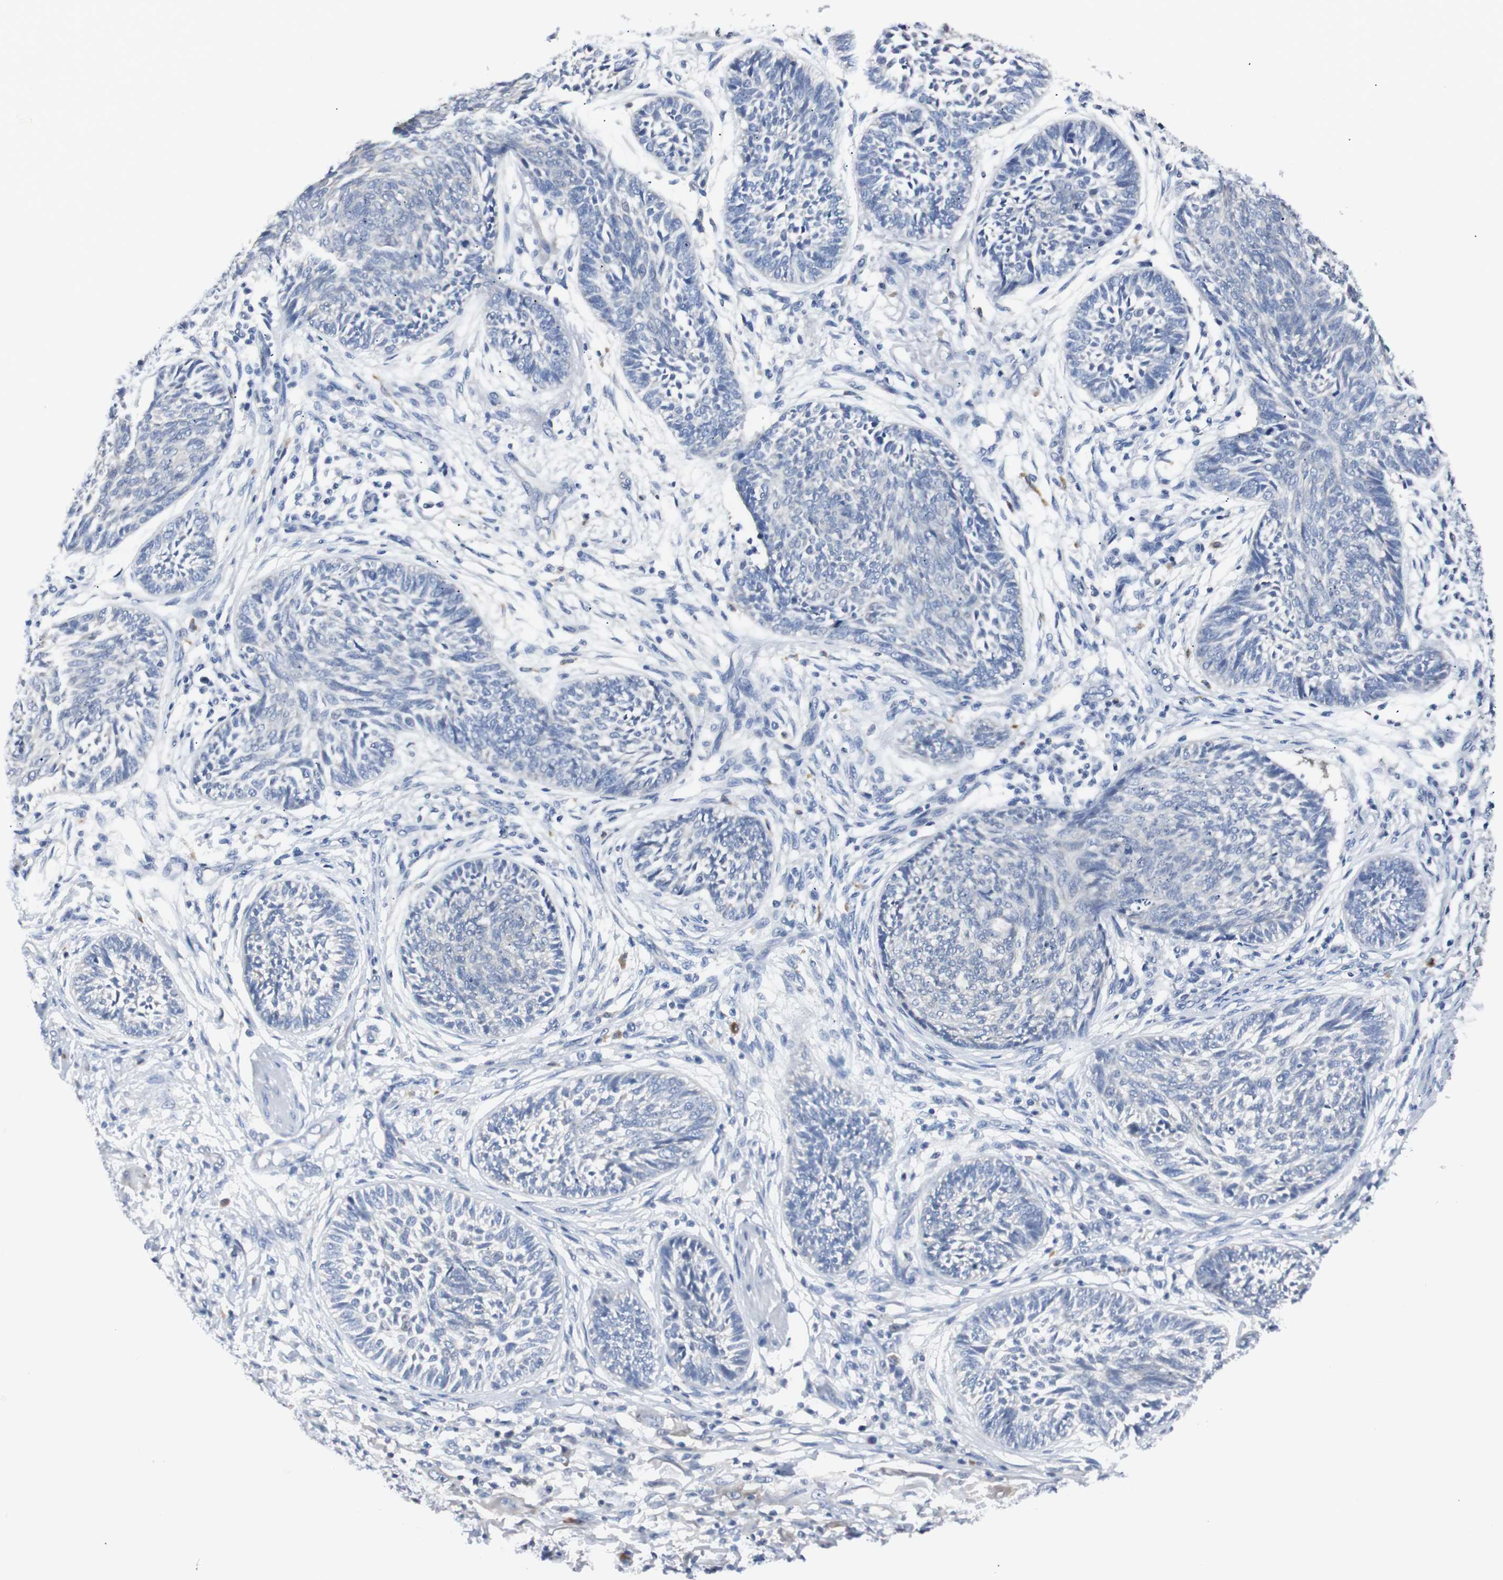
{"staining": {"intensity": "negative", "quantity": "none", "location": "none"}, "tissue": "skin cancer", "cell_type": "Tumor cells", "image_type": "cancer", "snomed": [{"axis": "morphology", "description": "Papilloma, NOS"}, {"axis": "morphology", "description": "Basal cell carcinoma"}, {"axis": "topography", "description": "Skin"}], "caption": "An image of skin cancer stained for a protein exhibits no brown staining in tumor cells.", "gene": "RASA1", "patient": {"sex": "male", "age": 87}}